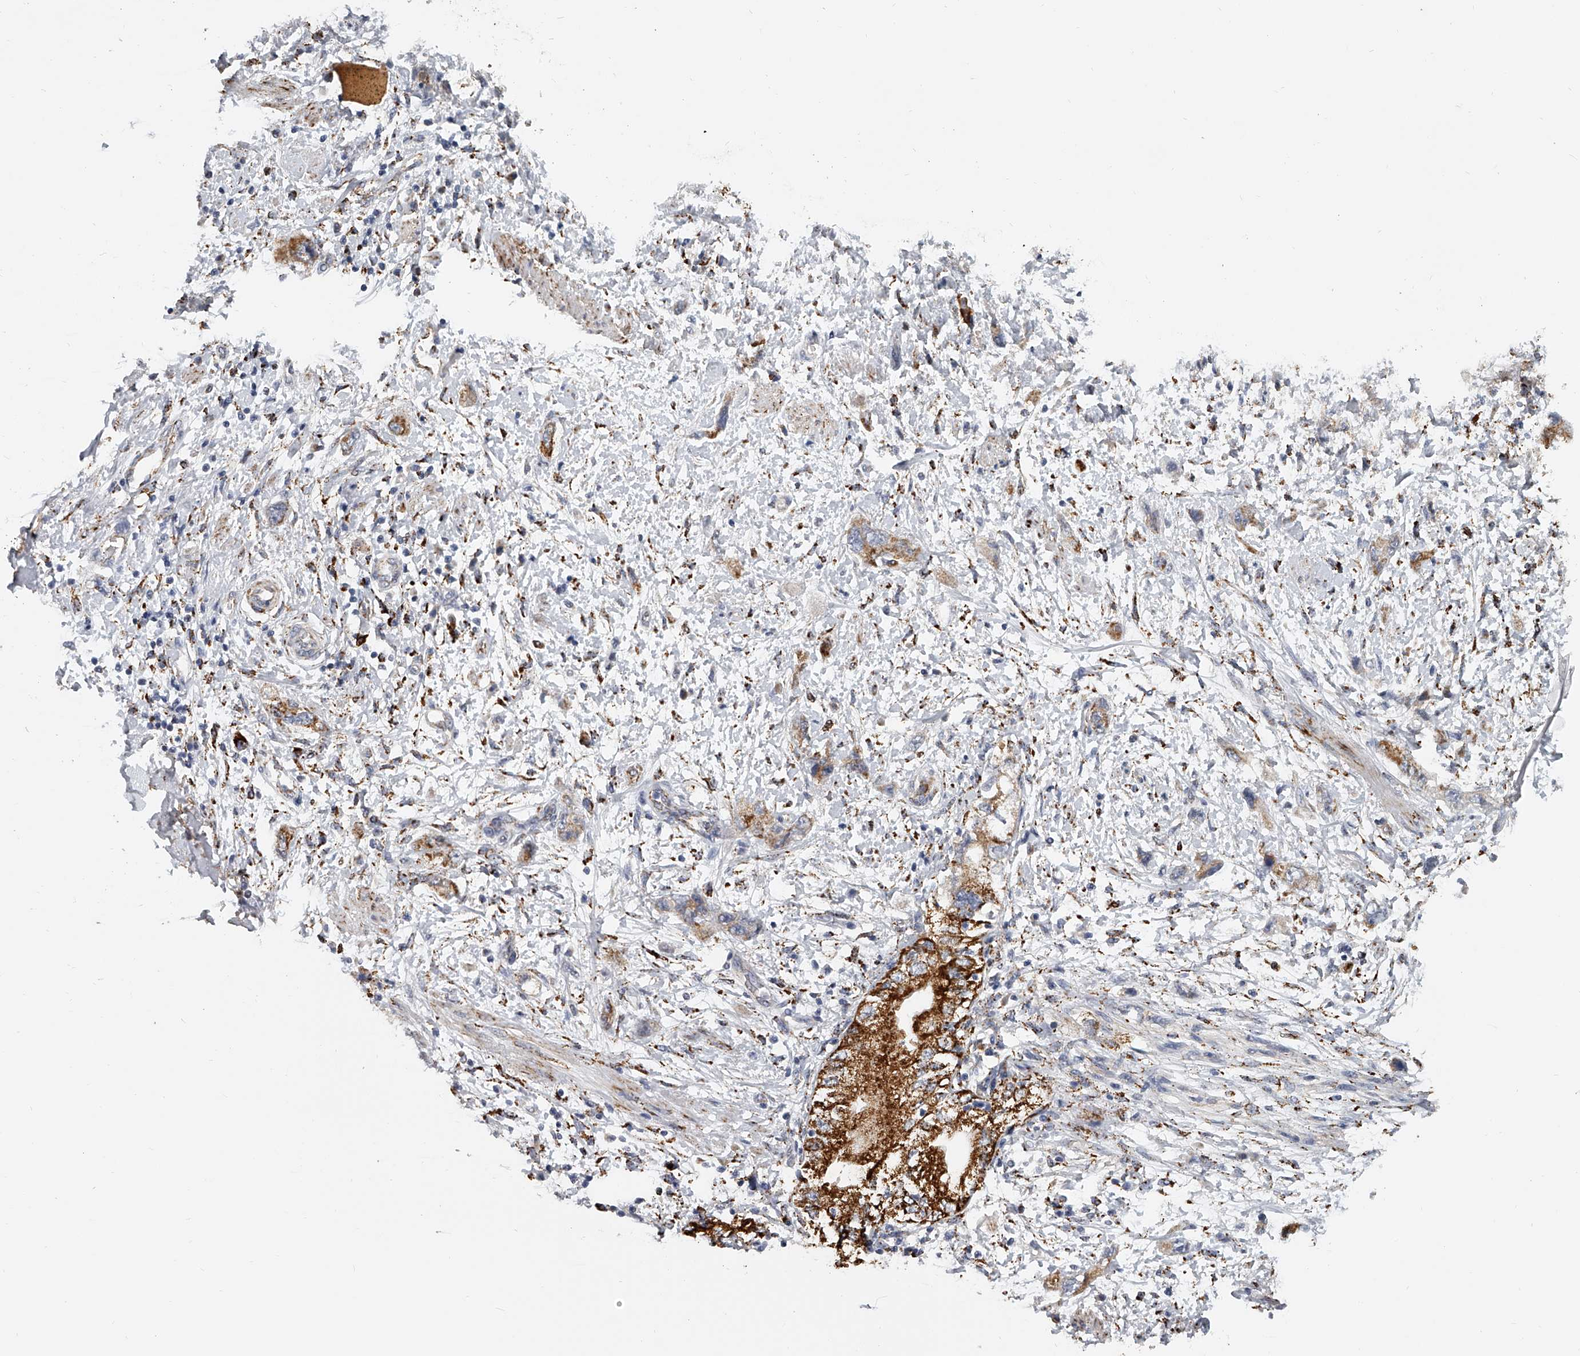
{"staining": {"intensity": "strong", "quantity": "25%-75%", "location": "cytoplasmic/membranous"}, "tissue": "pancreatic cancer", "cell_type": "Tumor cells", "image_type": "cancer", "snomed": [{"axis": "morphology", "description": "Adenocarcinoma, NOS"}, {"axis": "topography", "description": "Pancreas"}], "caption": "A brown stain shows strong cytoplasmic/membranous expression of a protein in pancreatic cancer (adenocarcinoma) tumor cells.", "gene": "KLHL7", "patient": {"sex": "female", "age": 73}}